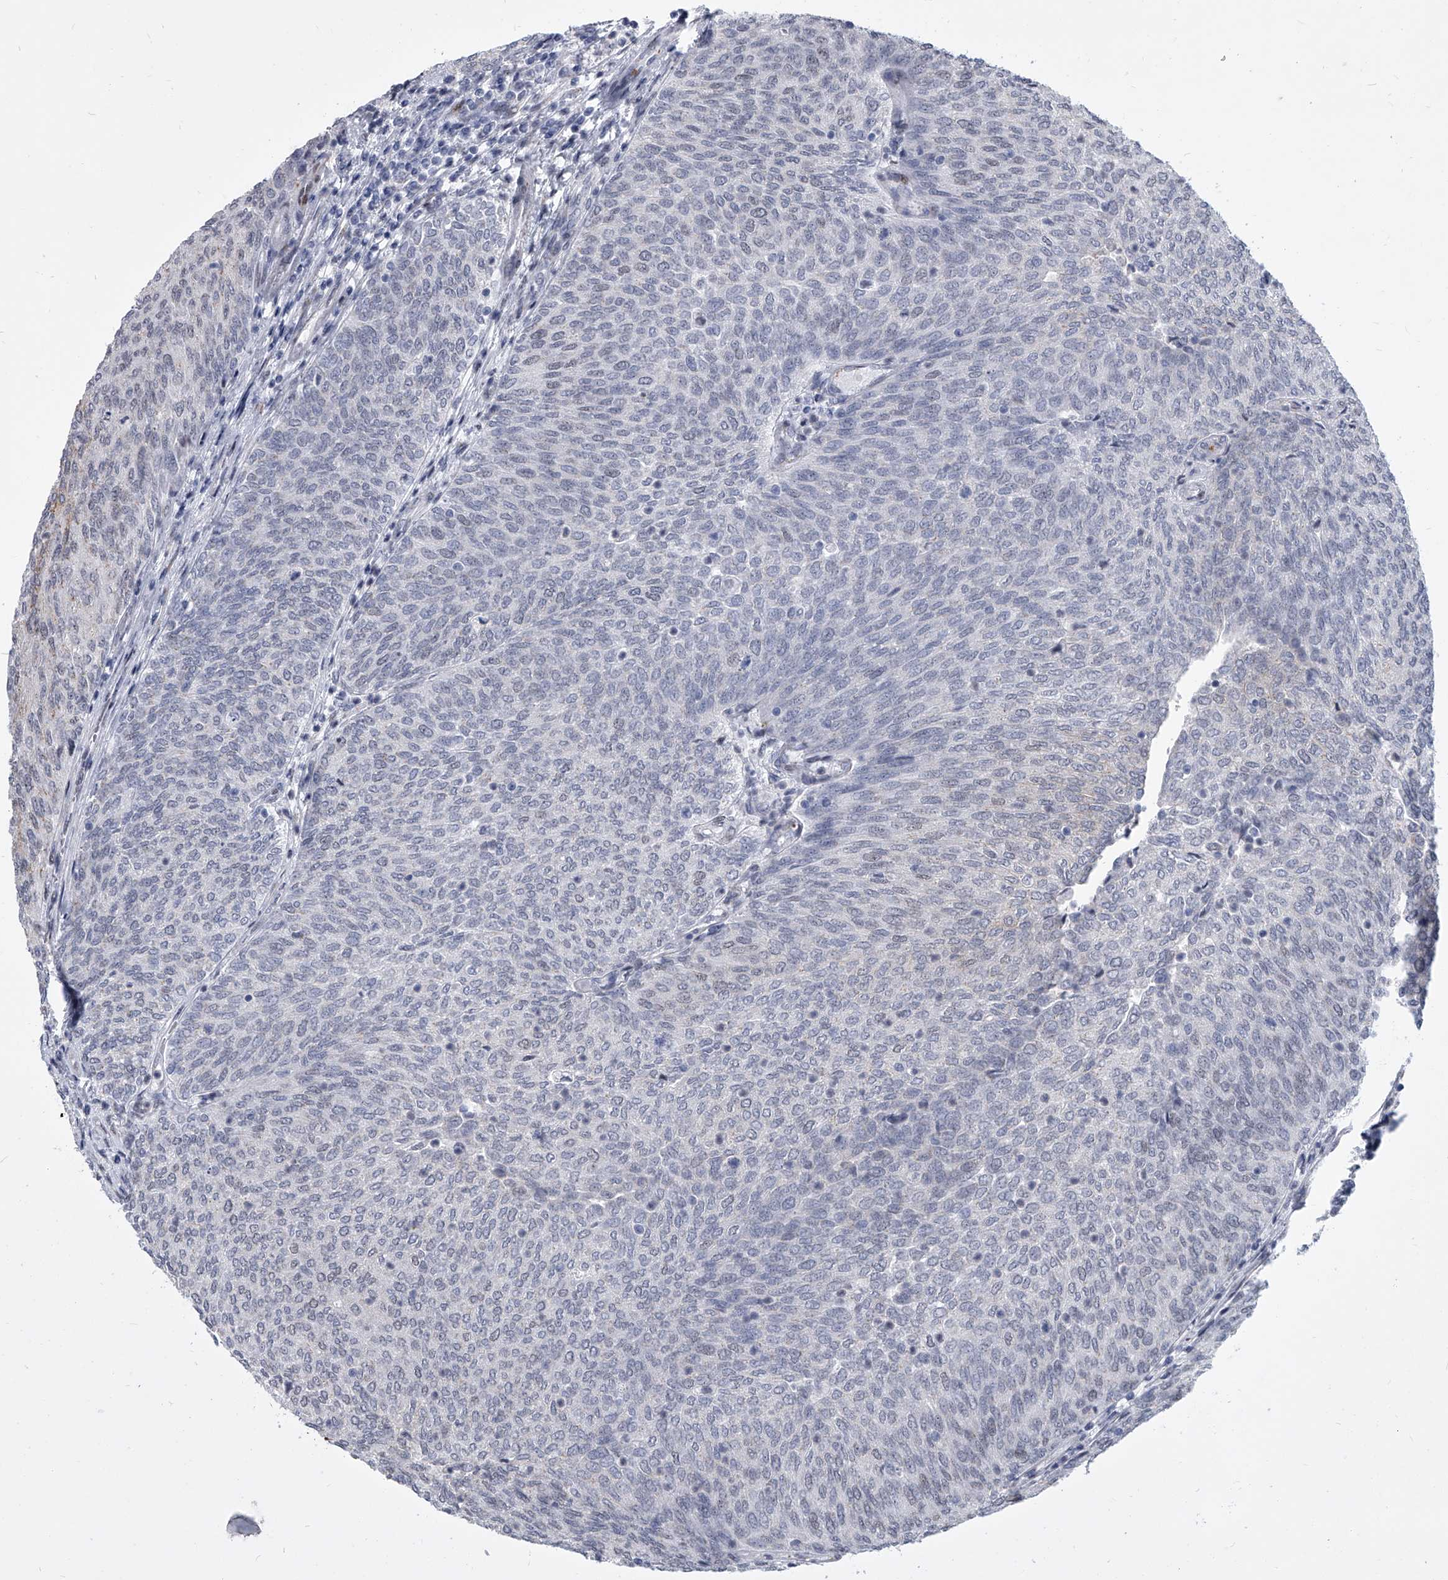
{"staining": {"intensity": "negative", "quantity": "none", "location": "none"}, "tissue": "urothelial cancer", "cell_type": "Tumor cells", "image_type": "cancer", "snomed": [{"axis": "morphology", "description": "Urothelial carcinoma, Low grade"}, {"axis": "topography", "description": "Urinary bladder"}], "caption": "A high-resolution photomicrograph shows immunohistochemistry (IHC) staining of urothelial cancer, which displays no significant expression in tumor cells. The staining is performed using DAB (3,3'-diaminobenzidine) brown chromogen with nuclei counter-stained in using hematoxylin.", "gene": "EVA1C", "patient": {"sex": "female", "age": 79}}